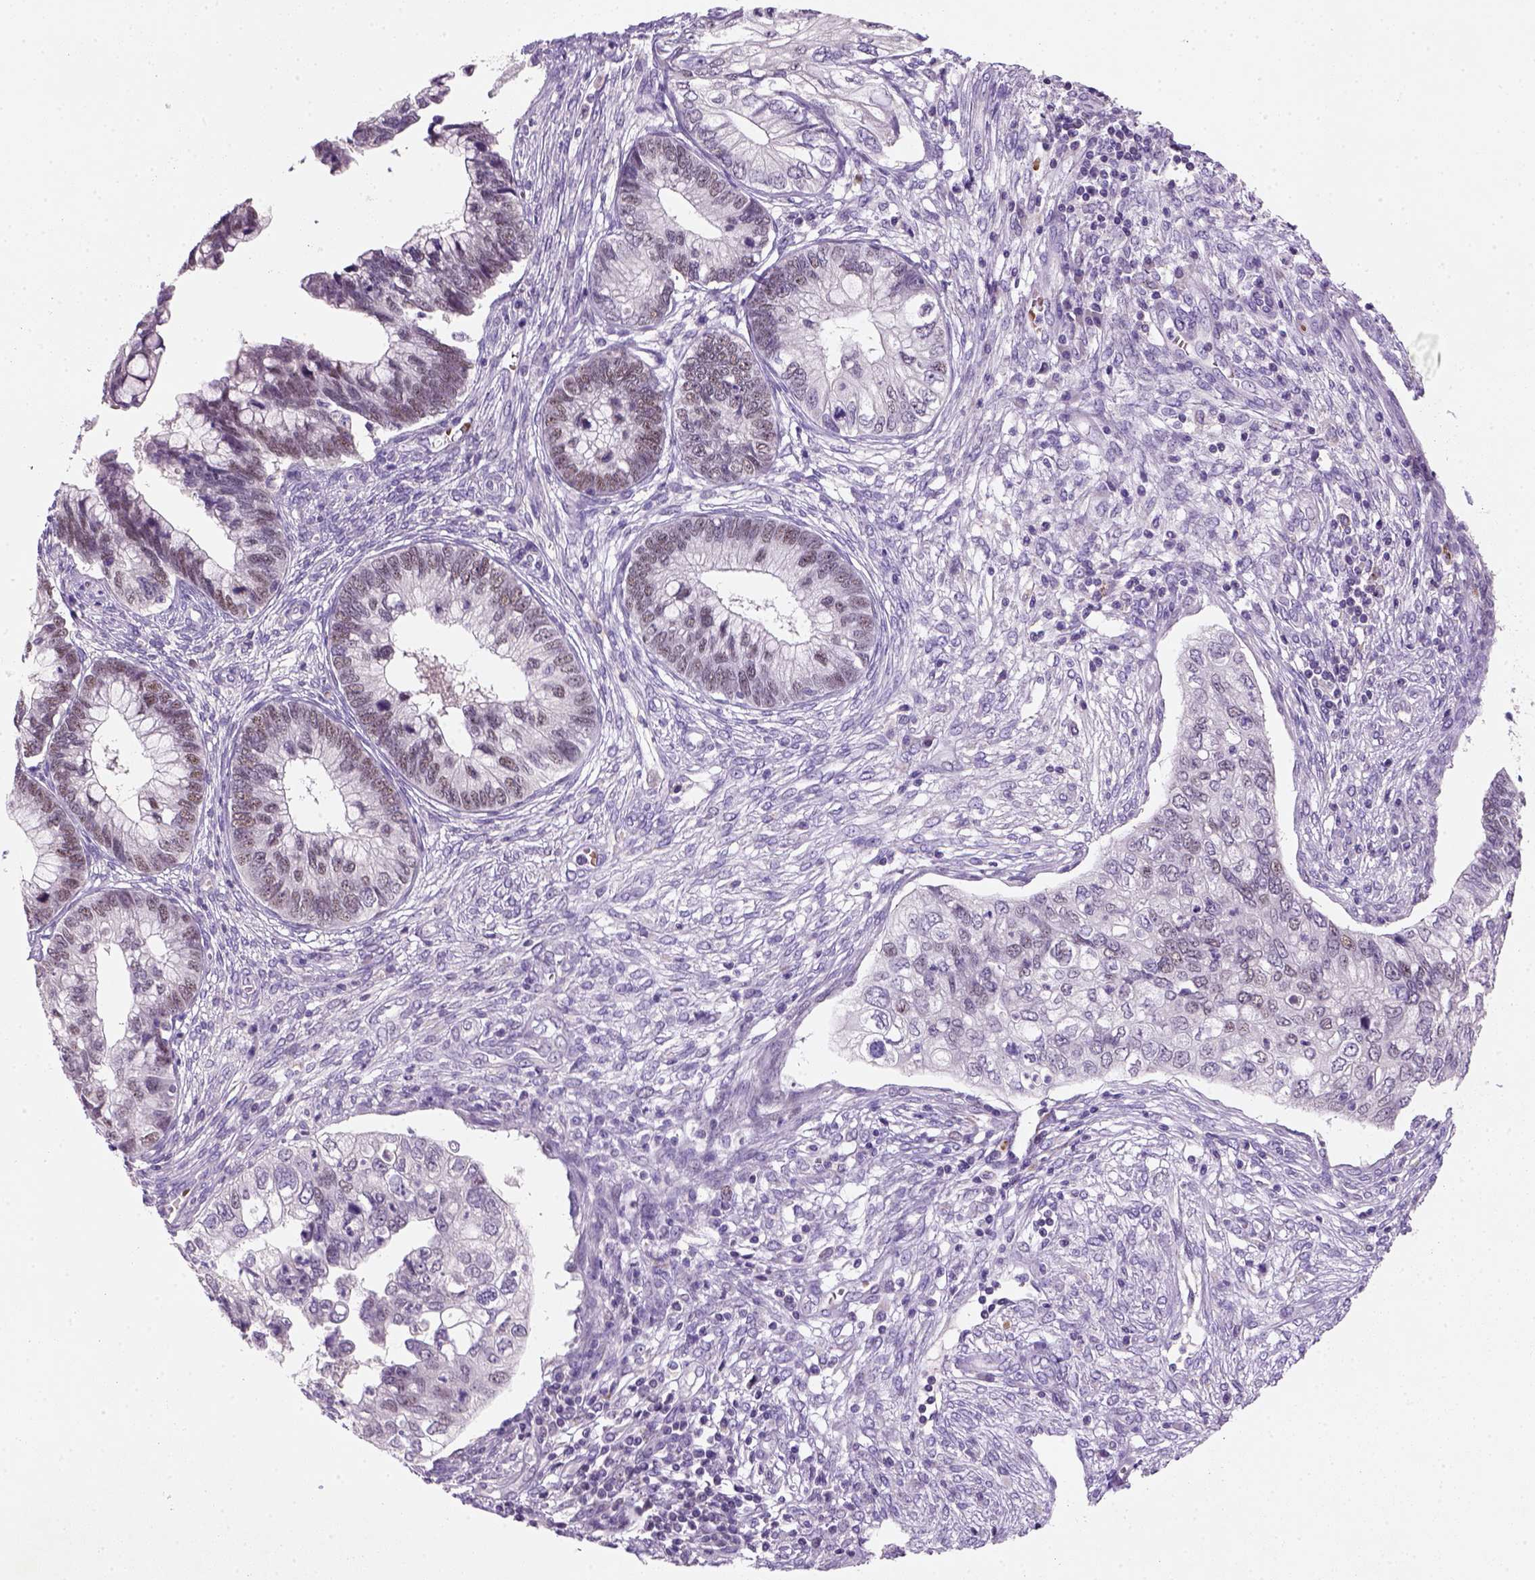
{"staining": {"intensity": "moderate", "quantity": "<25%", "location": "nuclear"}, "tissue": "cervical cancer", "cell_type": "Tumor cells", "image_type": "cancer", "snomed": [{"axis": "morphology", "description": "Adenocarcinoma, NOS"}, {"axis": "topography", "description": "Cervix"}], "caption": "Immunohistochemical staining of cervical adenocarcinoma reveals low levels of moderate nuclear staining in about <25% of tumor cells.", "gene": "ZMAT4", "patient": {"sex": "female", "age": 44}}